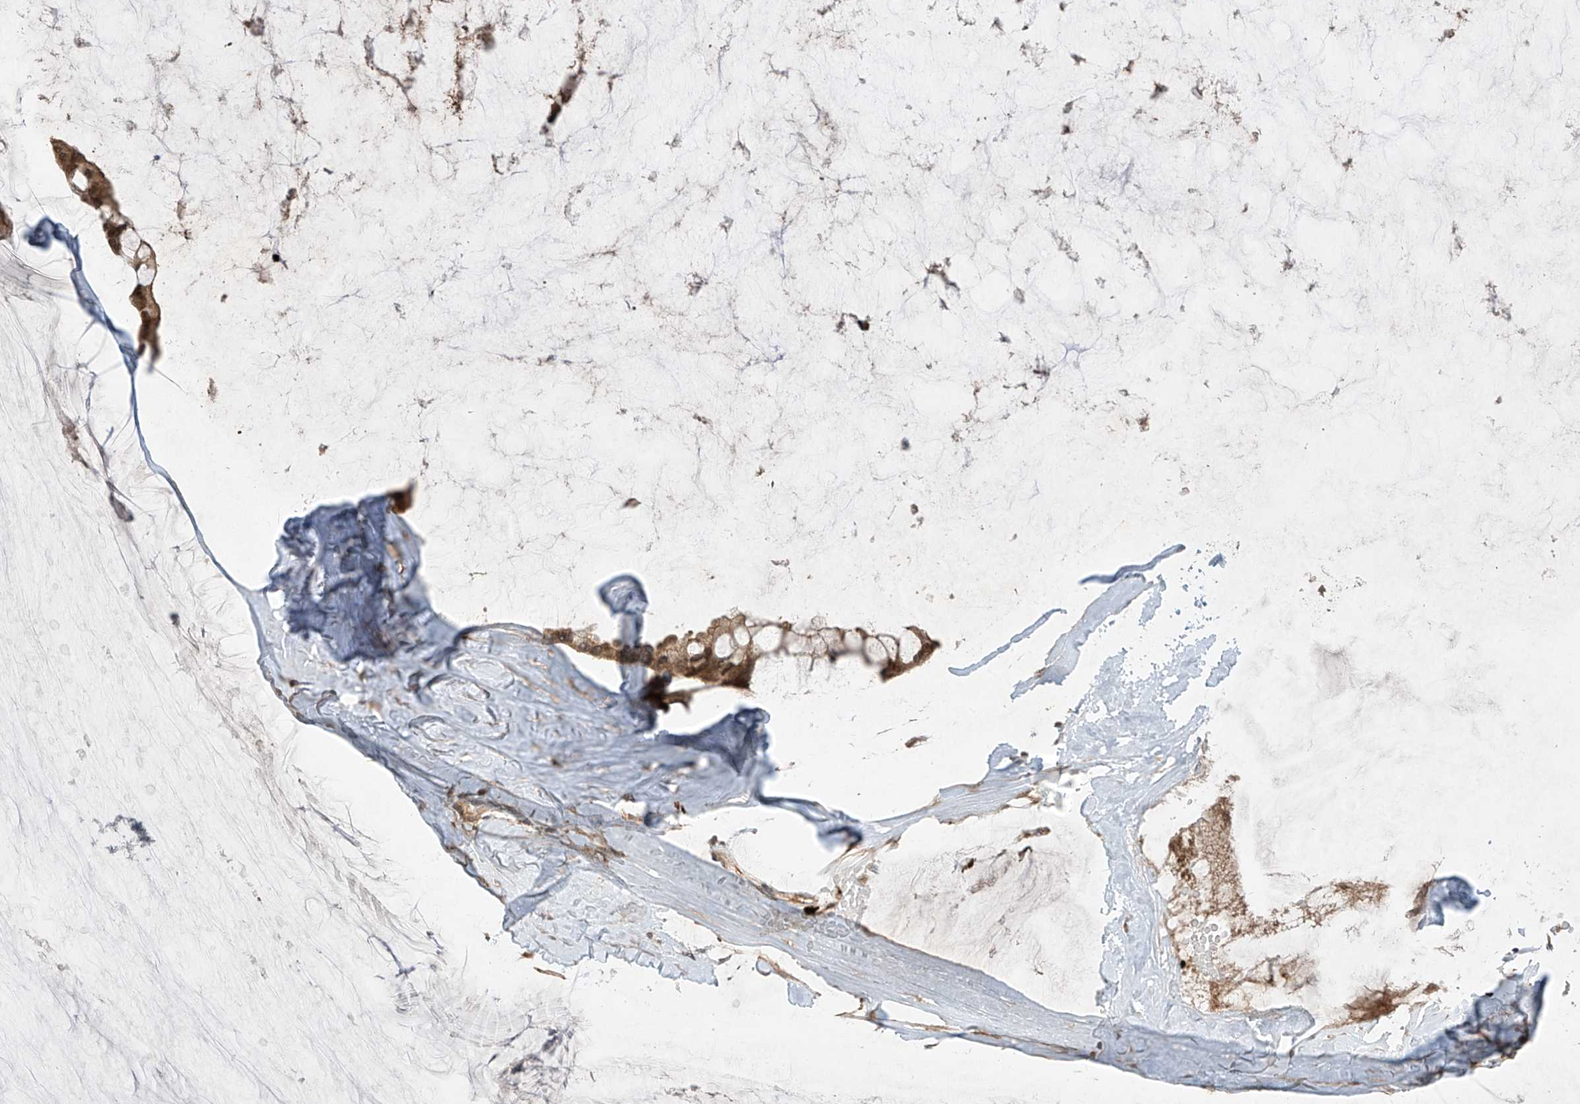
{"staining": {"intensity": "moderate", "quantity": ">75%", "location": "cytoplasmic/membranous,nuclear"}, "tissue": "ovarian cancer", "cell_type": "Tumor cells", "image_type": "cancer", "snomed": [{"axis": "morphology", "description": "Cystadenocarcinoma, mucinous, NOS"}, {"axis": "topography", "description": "Ovary"}], "caption": "Mucinous cystadenocarcinoma (ovarian) stained with immunohistochemistry shows moderate cytoplasmic/membranous and nuclear positivity in approximately >75% of tumor cells.", "gene": "LCOR", "patient": {"sex": "female", "age": 39}}